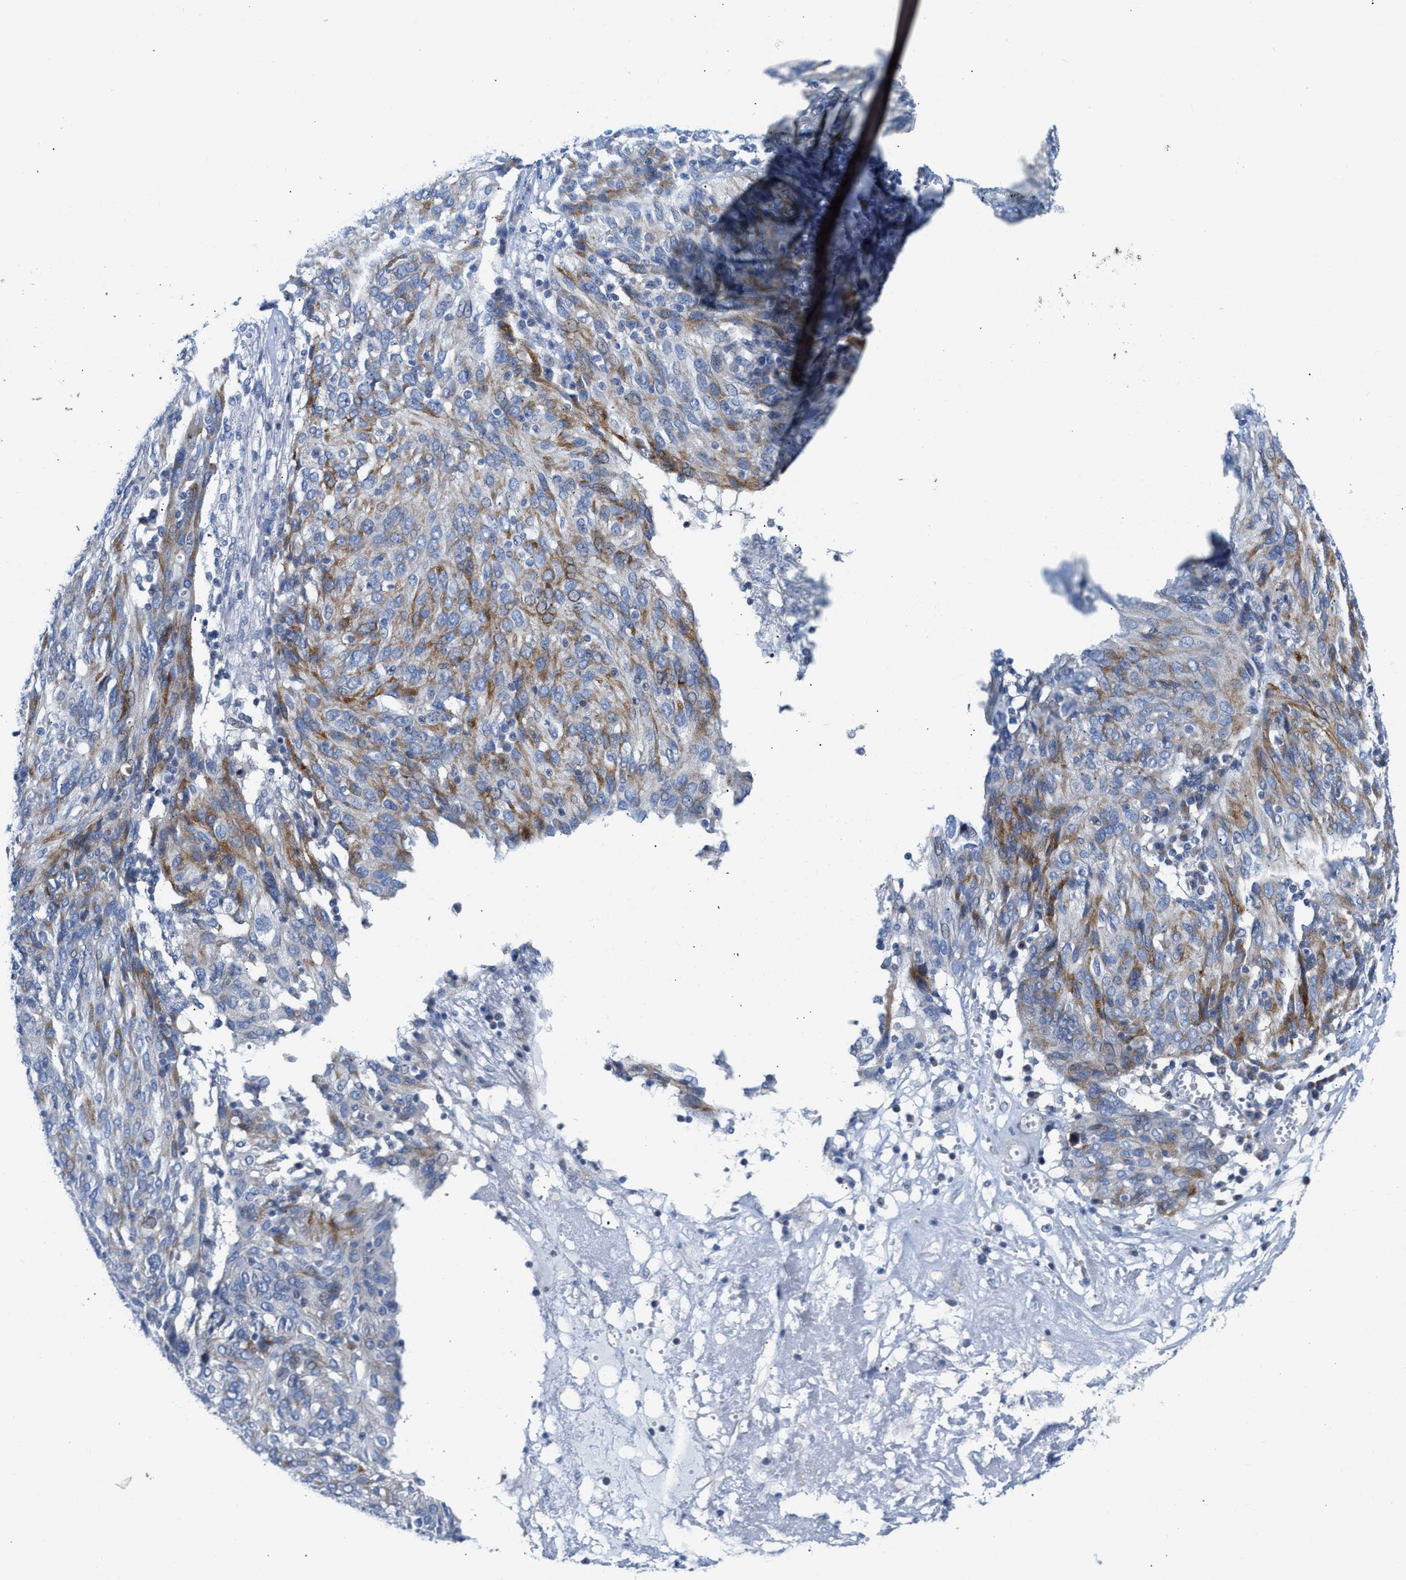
{"staining": {"intensity": "moderate", "quantity": "25%-75%", "location": "cytoplasmic/membranous"}, "tissue": "ovarian cancer", "cell_type": "Tumor cells", "image_type": "cancer", "snomed": [{"axis": "morphology", "description": "Carcinoma, endometroid"}, {"axis": "topography", "description": "Ovary"}], "caption": "There is medium levels of moderate cytoplasmic/membranous expression in tumor cells of ovarian endometroid carcinoma, as demonstrated by immunohistochemical staining (brown color).", "gene": "FHL1", "patient": {"sex": "female", "age": 50}}